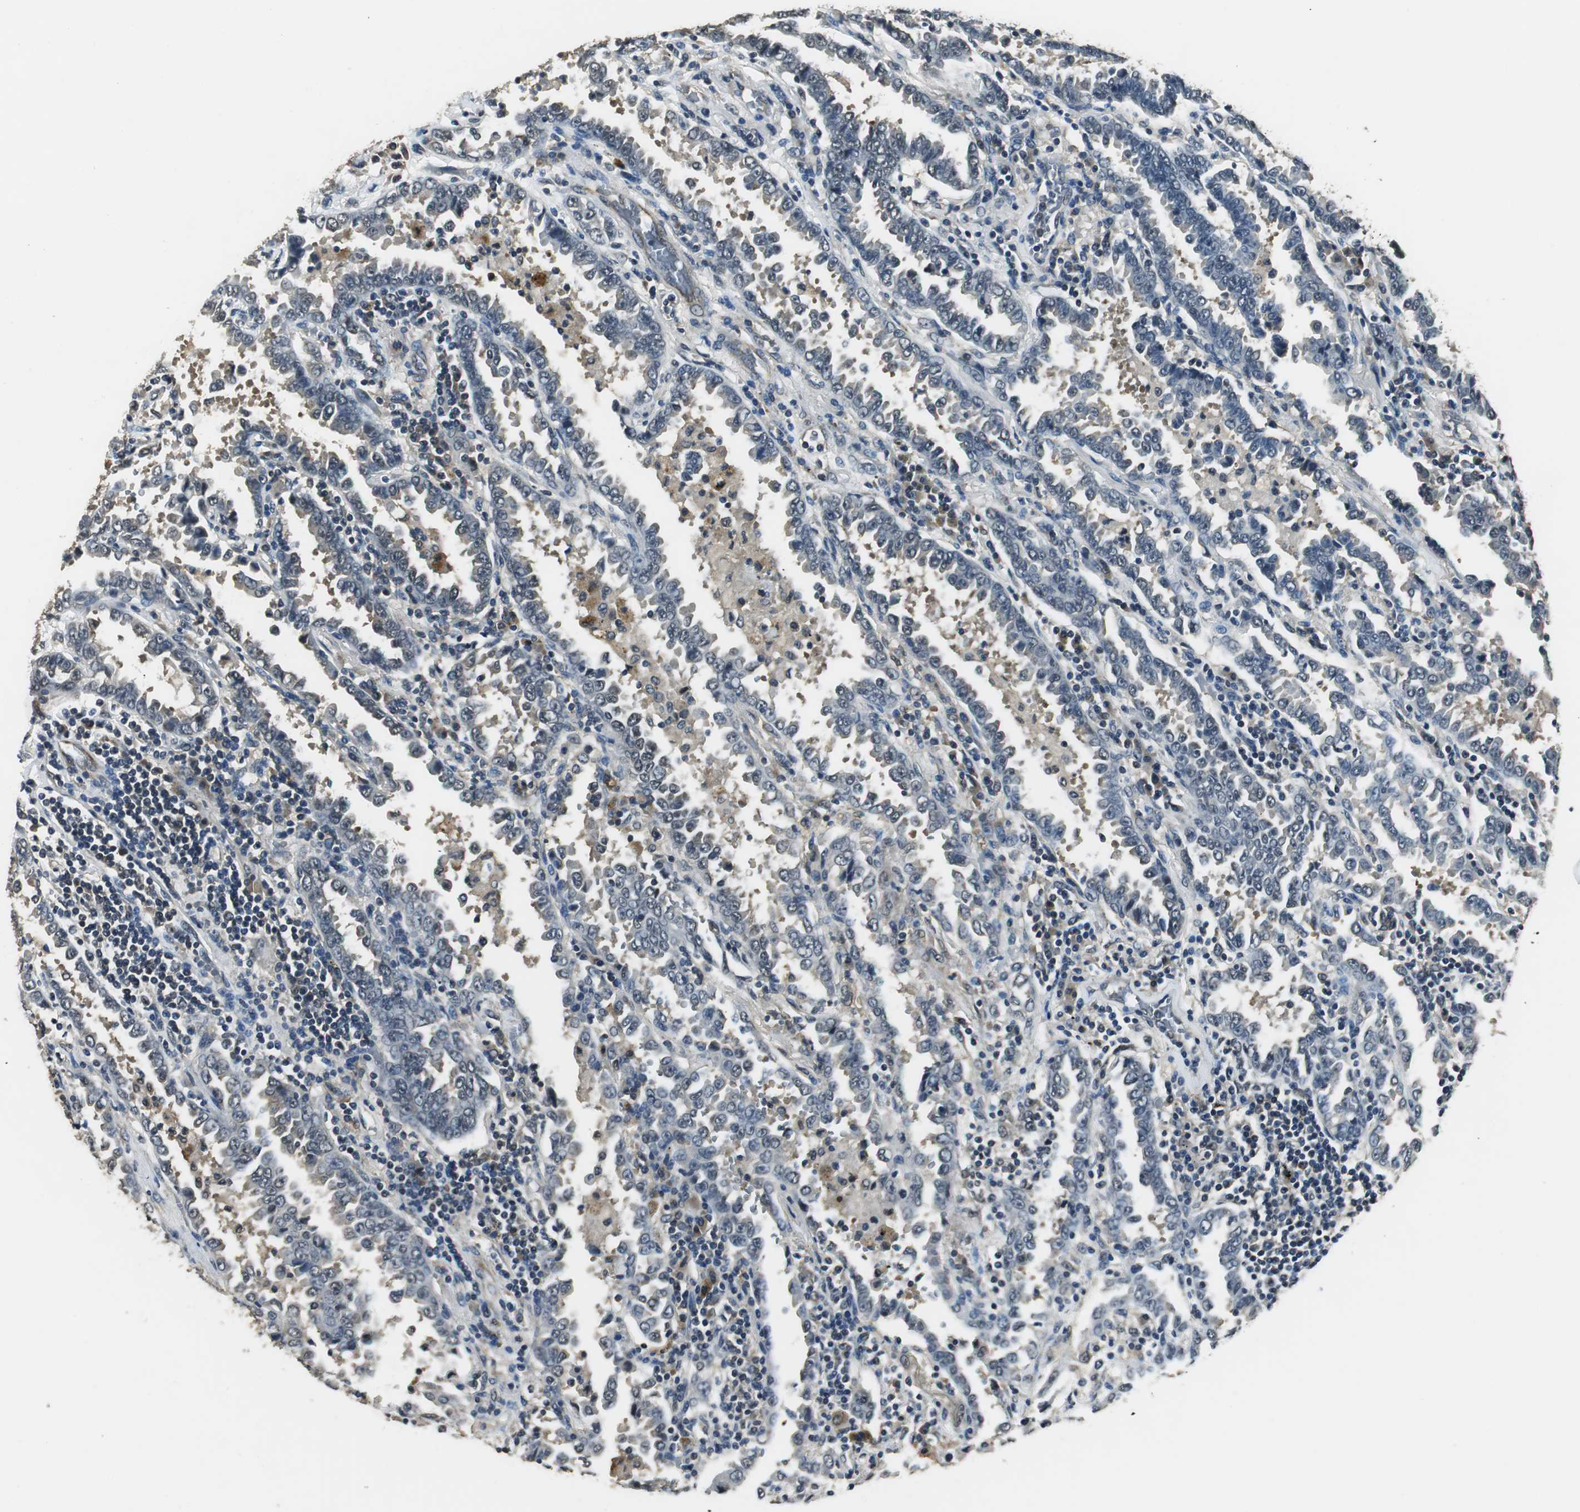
{"staining": {"intensity": "weak", "quantity": "25%-75%", "location": "cytoplasmic/membranous"}, "tissue": "lung cancer", "cell_type": "Tumor cells", "image_type": "cancer", "snomed": [{"axis": "morphology", "description": "Normal tissue, NOS"}, {"axis": "morphology", "description": "Inflammation, NOS"}, {"axis": "morphology", "description": "Adenocarcinoma, NOS"}, {"axis": "topography", "description": "Lung"}], "caption": "Immunohistochemistry (IHC) histopathology image of human lung adenocarcinoma stained for a protein (brown), which exhibits low levels of weak cytoplasmic/membranous staining in about 25%-75% of tumor cells.", "gene": "PSMB4", "patient": {"sex": "female", "age": 64}}